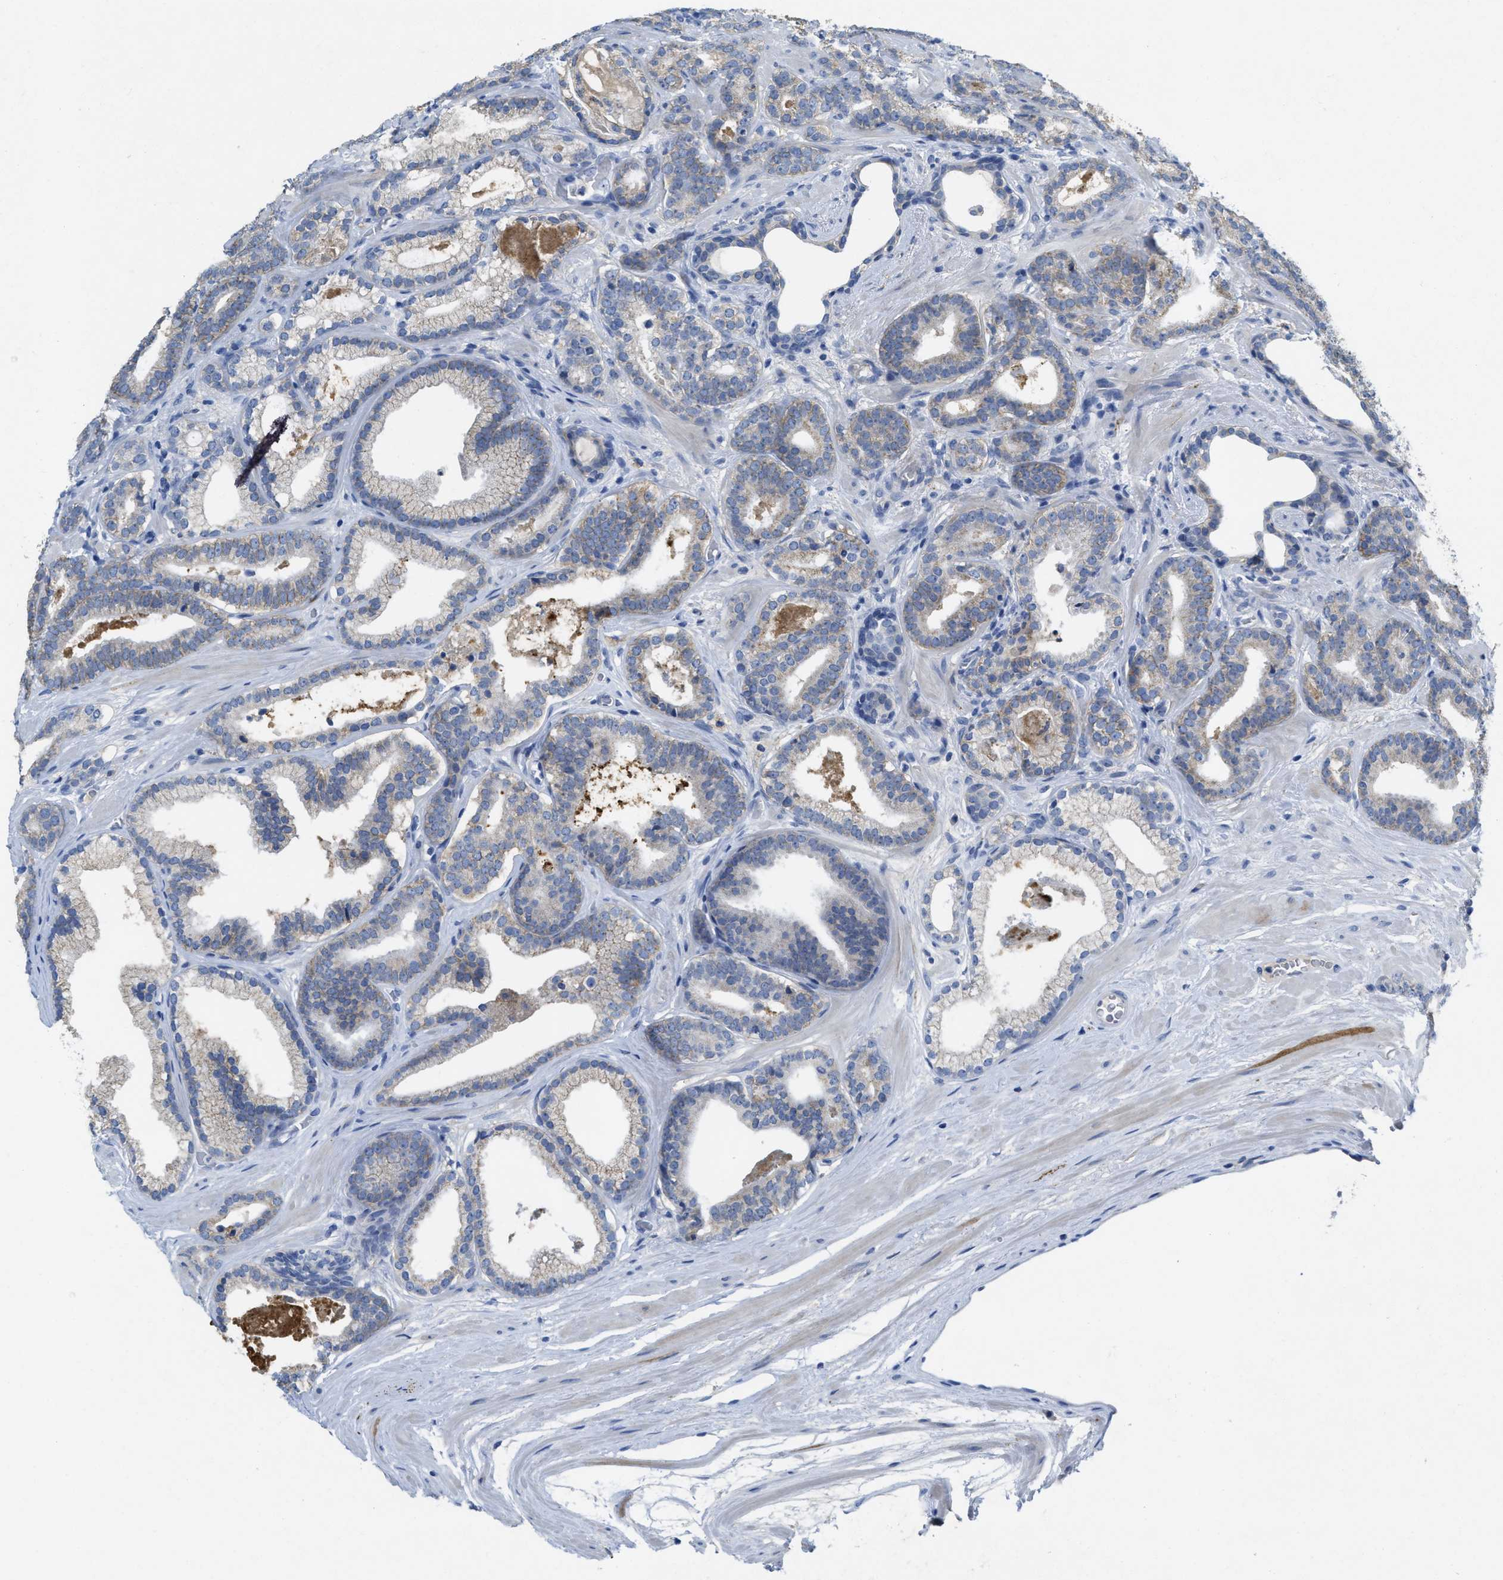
{"staining": {"intensity": "weak", "quantity": "25%-75%", "location": "cytoplasmic/membranous"}, "tissue": "prostate cancer", "cell_type": "Tumor cells", "image_type": "cancer", "snomed": [{"axis": "morphology", "description": "Adenocarcinoma, High grade"}, {"axis": "topography", "description": "Prostate"}], "caption": "Immunohistochemical staining of human prostate cancer (adenocarcinoma (high-grade)) demonstrates weak cytoplasmic/membranous protein staining in approximately 25%-75% of tumor cells. Nuclei are stained in blue.", "gene": "CNNM4", "patient": {"sex": "male", "age": 60}}